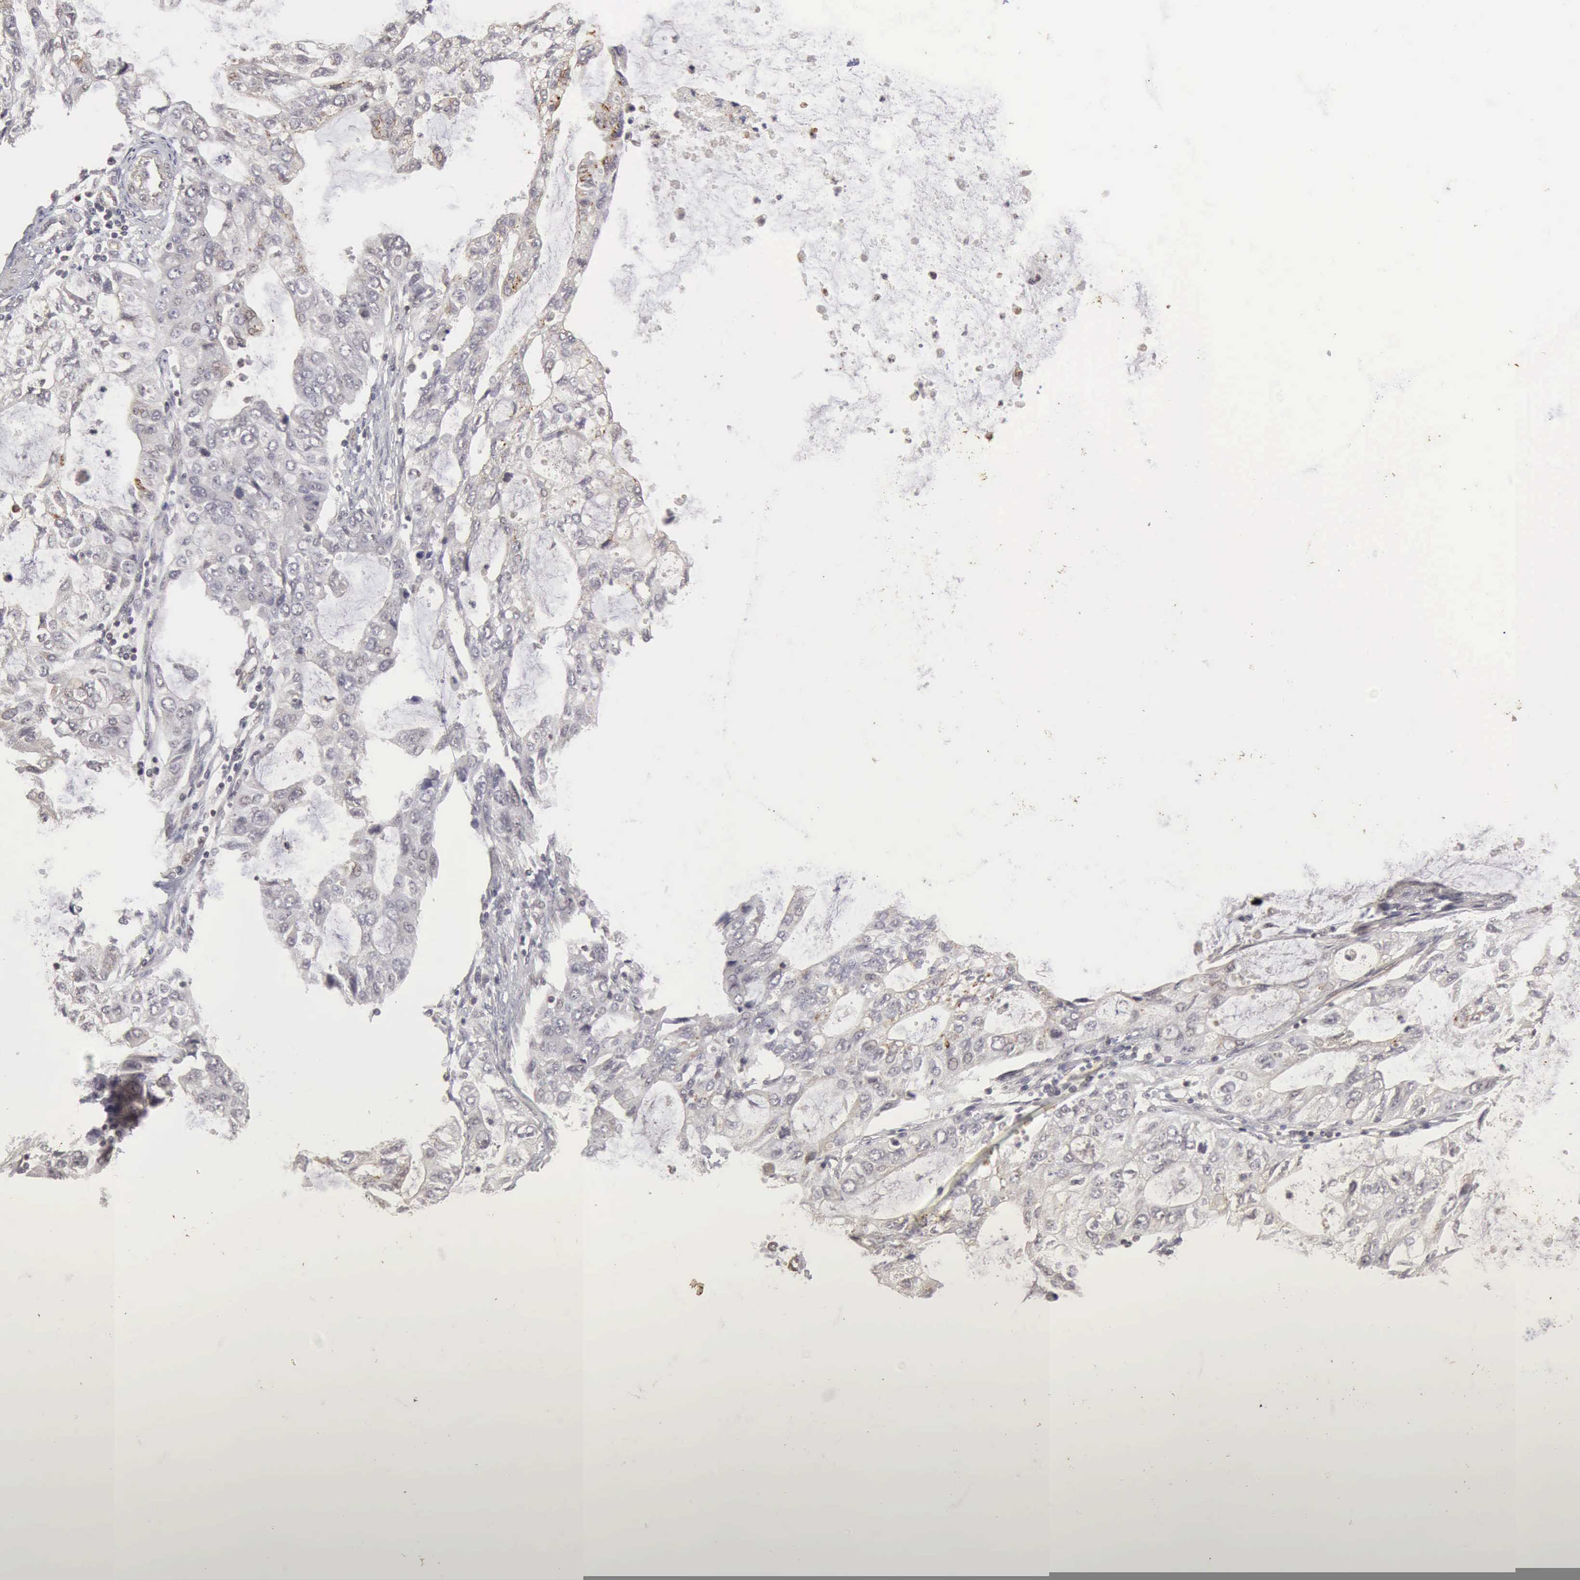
{"staining": {"intensity": "weak", "quantity": "25%-75%", "location": "cytoplasmic/membranous"}, "tissue": "stomach cancer", "cell_type": "Tumor cells", "image_type": "cancer", "snomed": [{"axis": "morphology", "description": "Adenocarcinoma, NOS"}, {"axis": "topography", "description": "Stomach, upper"}], "caption": "Protein expression analysis of adenocarcinoma (stomach) displays weak cytoplasmic/membranous expression in approximately 25%-75% of tumor cells.", "gene": "CDKN2A", "patient": {"sex": "female", "age": 52}}